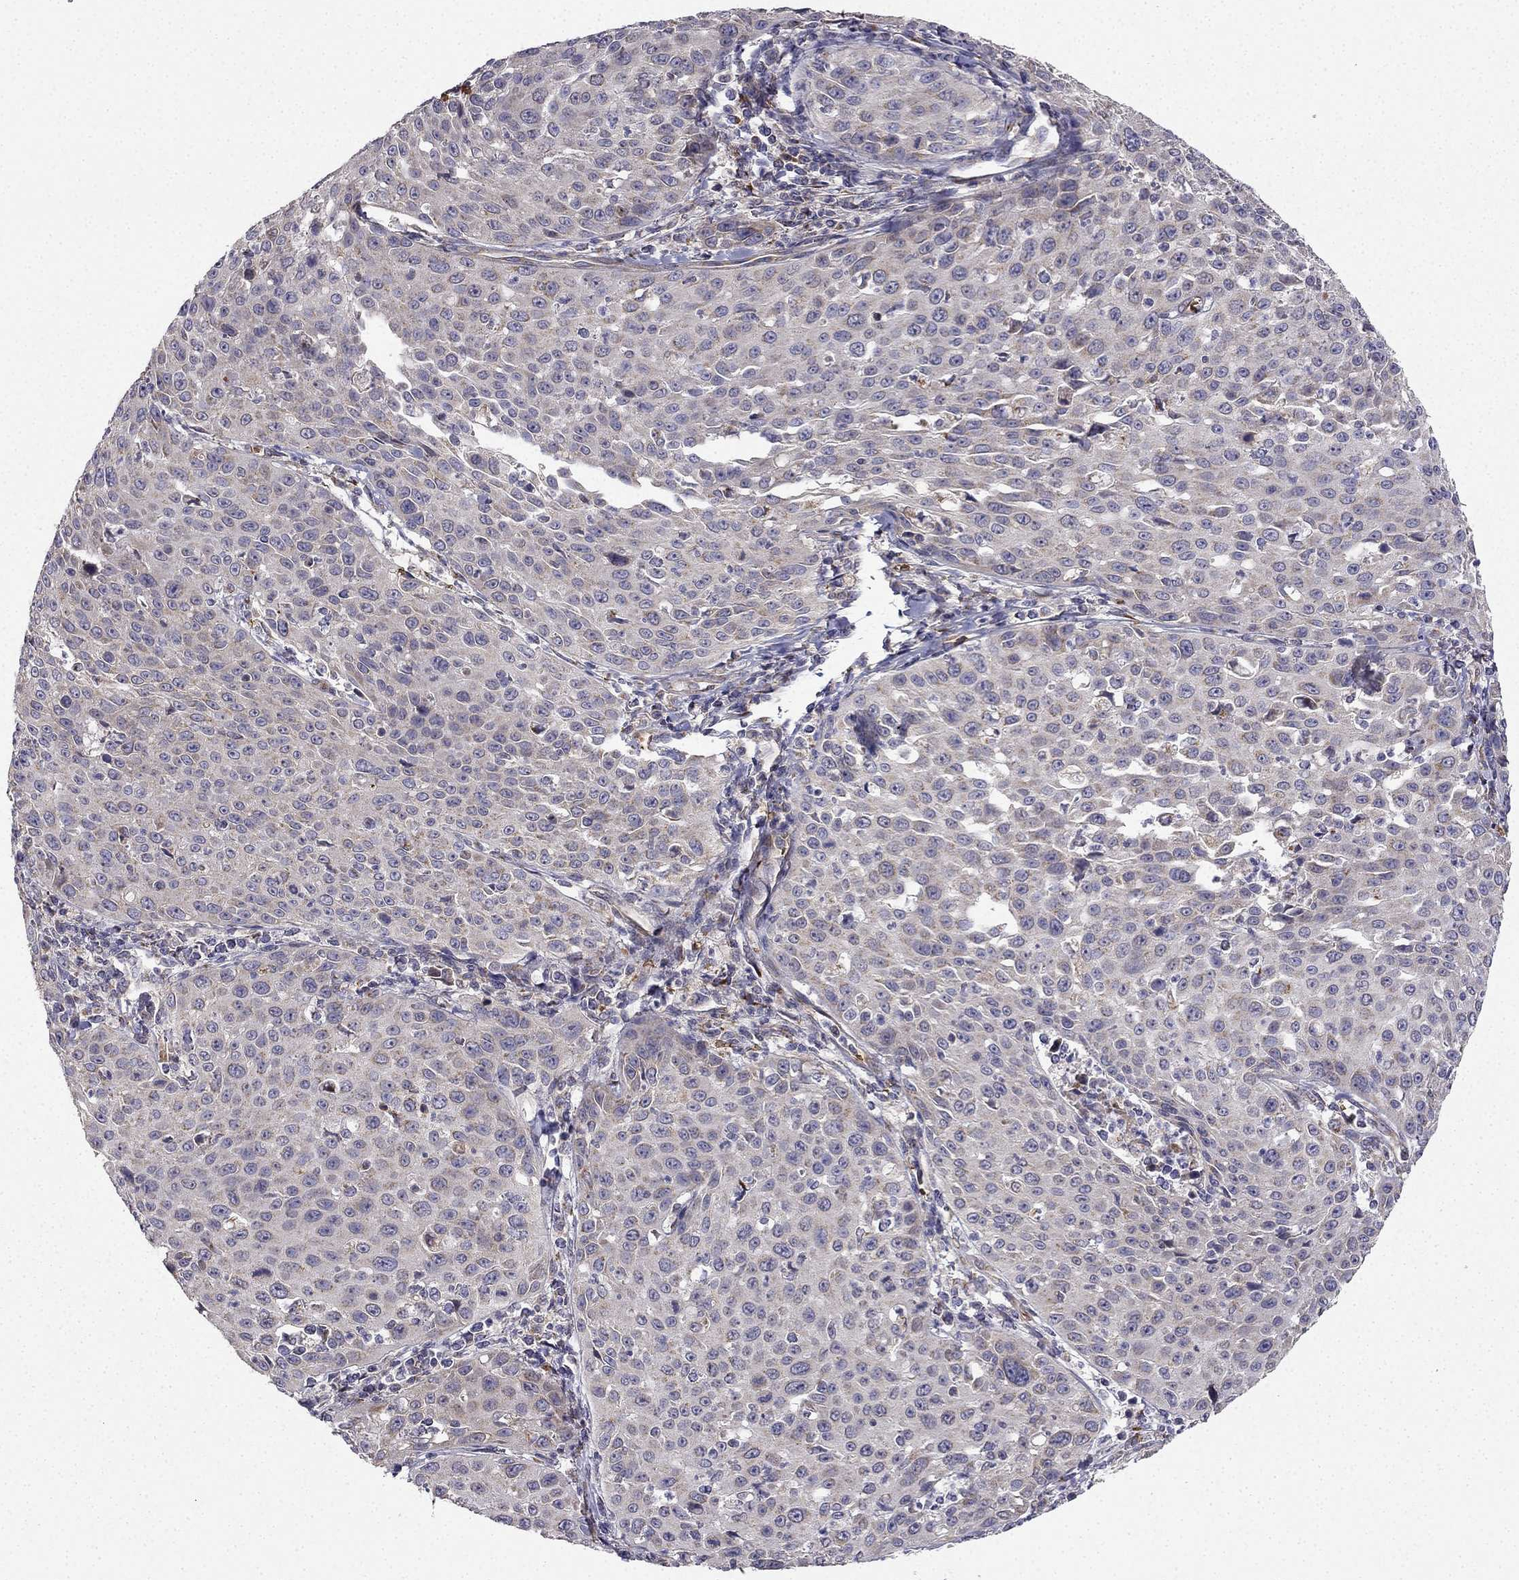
{"staining": {"intensity": "weak", "quantity": "<25%", "location": "cytoplasmic/membranous"}, "tissue": "cervical cancer", "cell_type": "Tumor cells", "image_type": "cancer", "snomed": [{"axis": "morphology", "description": "Squamous cell carcinoma, NOS"}, {"axis": "topography", "description": "Cervix"}], "caption": "The image displays no staining of tumor cells in cervical cancer (squamous cell carcinoma).", "gene": "B4GALT7", "patient": {"sex": "female", "age": 26}}